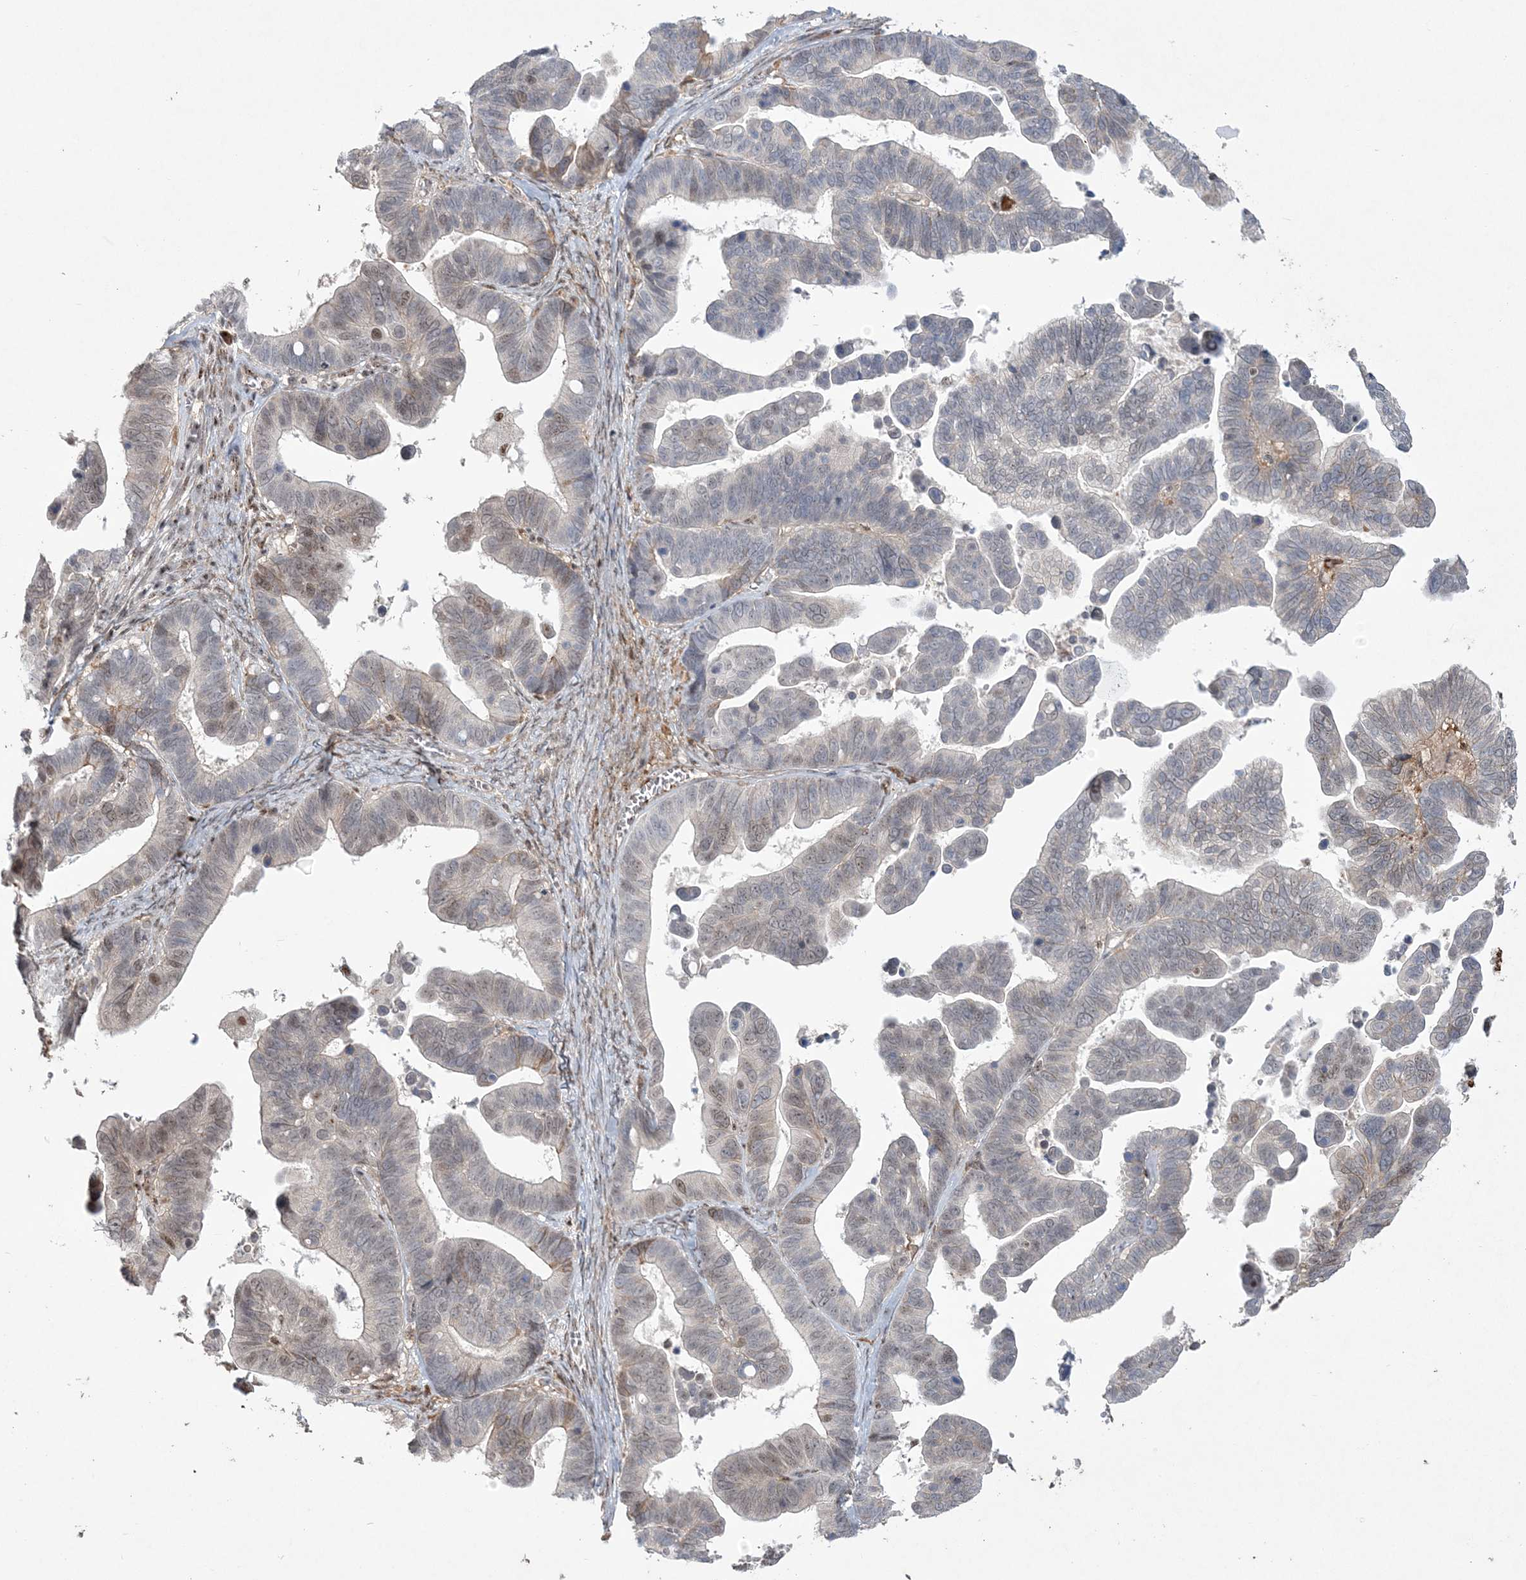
{"staining": {"intensity": "weak", "quantity": "<25%", "location": "nuclear"}, "tissue": "ovarian cancer", "cell_type": "Tumor cells", "image_type": "cancer", "snomed": [{"axis": "morphology", "description": "Cystadenocarcinoma, serous, NOS"}, {"axis": "topography", "description": "Ovary"}], "caption": "High magnification brightfield microscopy of ovarian cancer stained with DAB (3,3'-diaminobenzidine) (brown) and counterstained with hematoxylin (blue): tumor cells show no significant positivity. (DAB immunohistochemistry, high magnification).", "gene": "RBM17", "patient": {"sex": "female", "age": 56}}